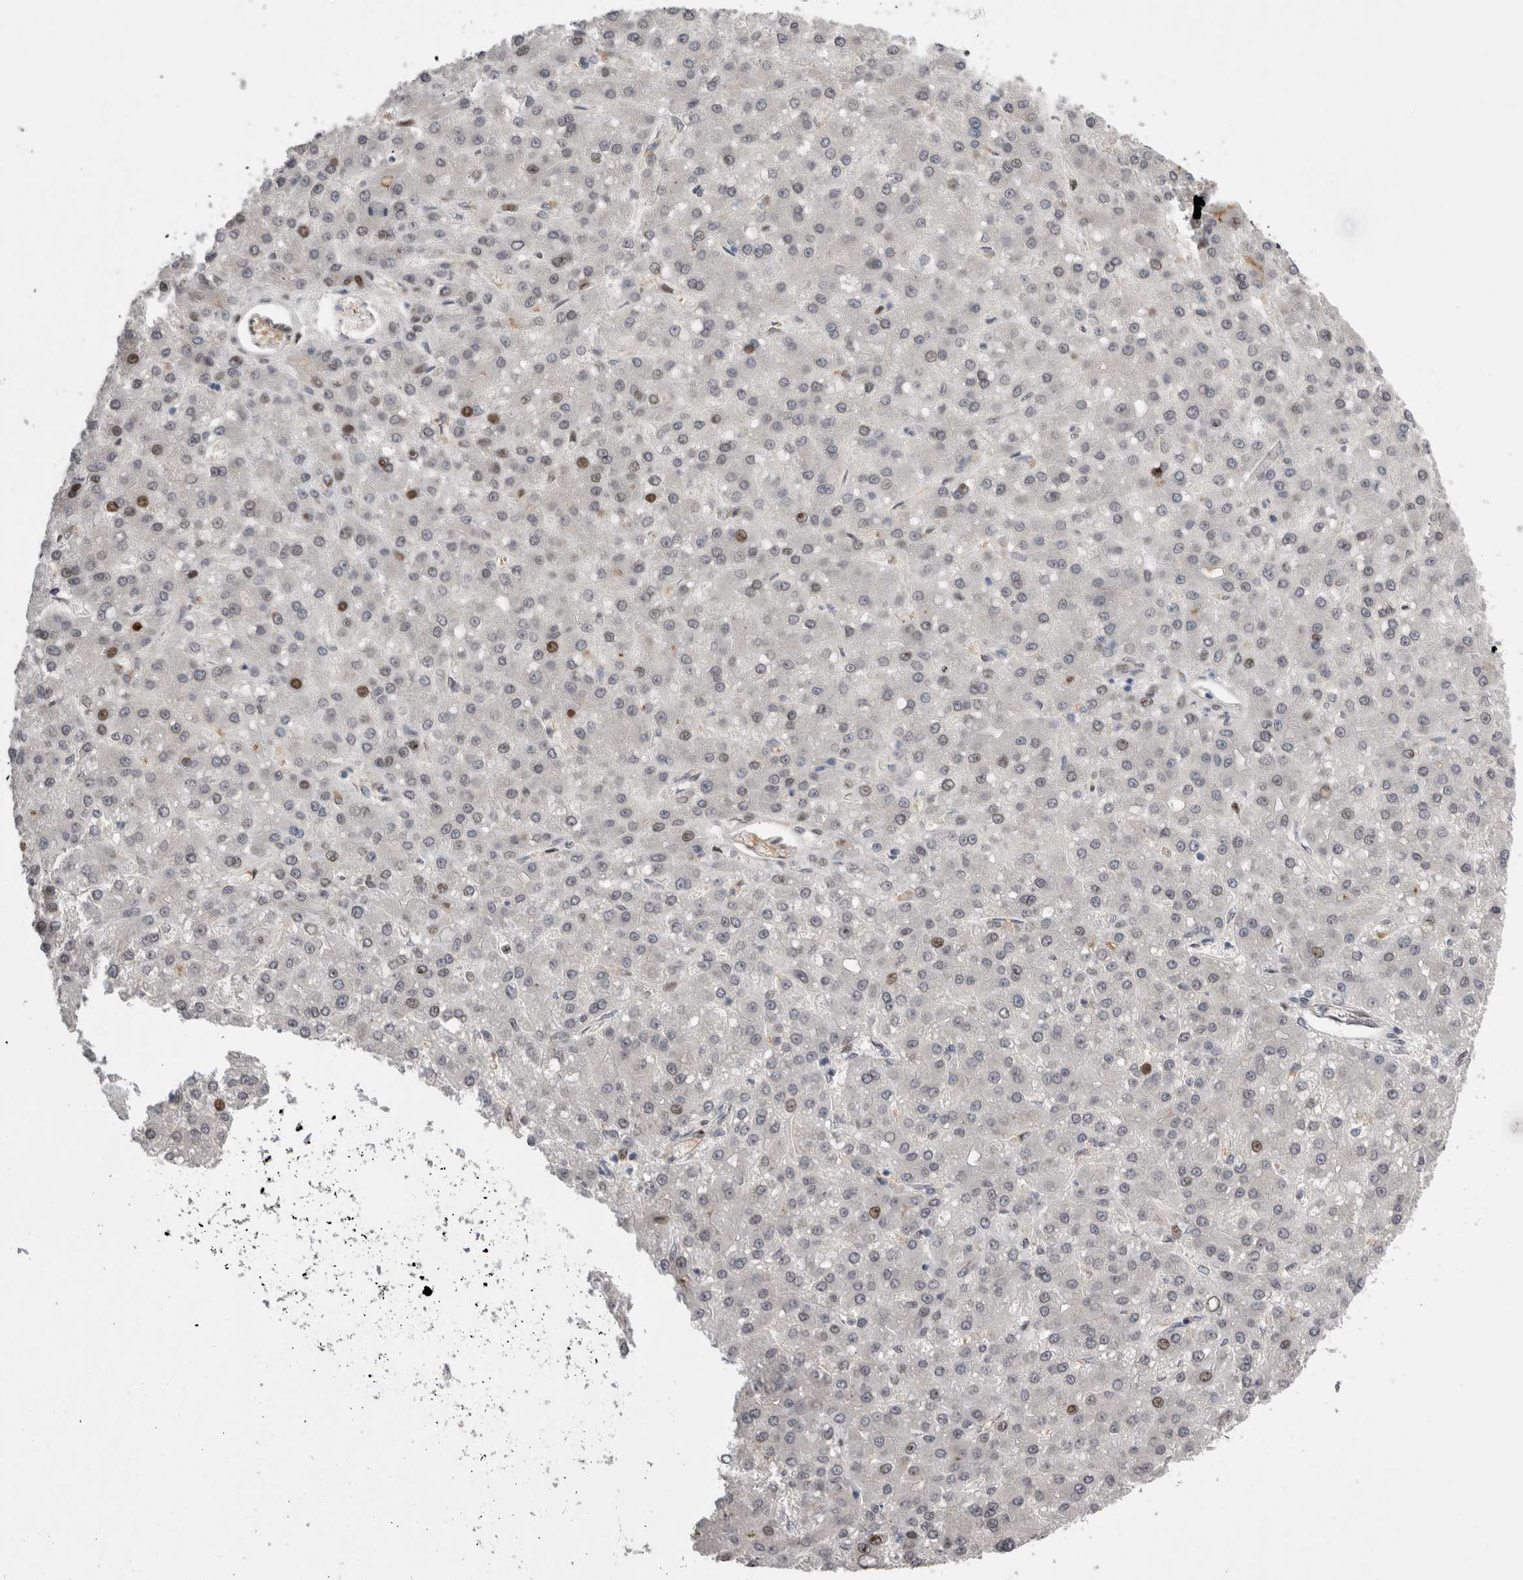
{"staining": {"intensity": "moderate", "quantity": "<25%", "location": "nuclear"}, "tissue": "liver cancer", "cell_type": "Tumor cells", "image_type": "cancer", "snomed": [{"axis": "morphology", "description": "Carcinoma, Hepatocellular, NOS"}, {"axis": "topography", "description": "Liver"}], "caption": "Immunohistochemistry (IHC) photomicrograph of neoplastic tissue: human liver hepatocellular carcinoma stained using immunohistochemistry (IHC) shows low levels of moderate protein expression localized specifically in the nuclear of tumor cells, appearing as a nuclear brown color.", "gene": "DMTN", "patient": {"sex": "male", "age": 67}}